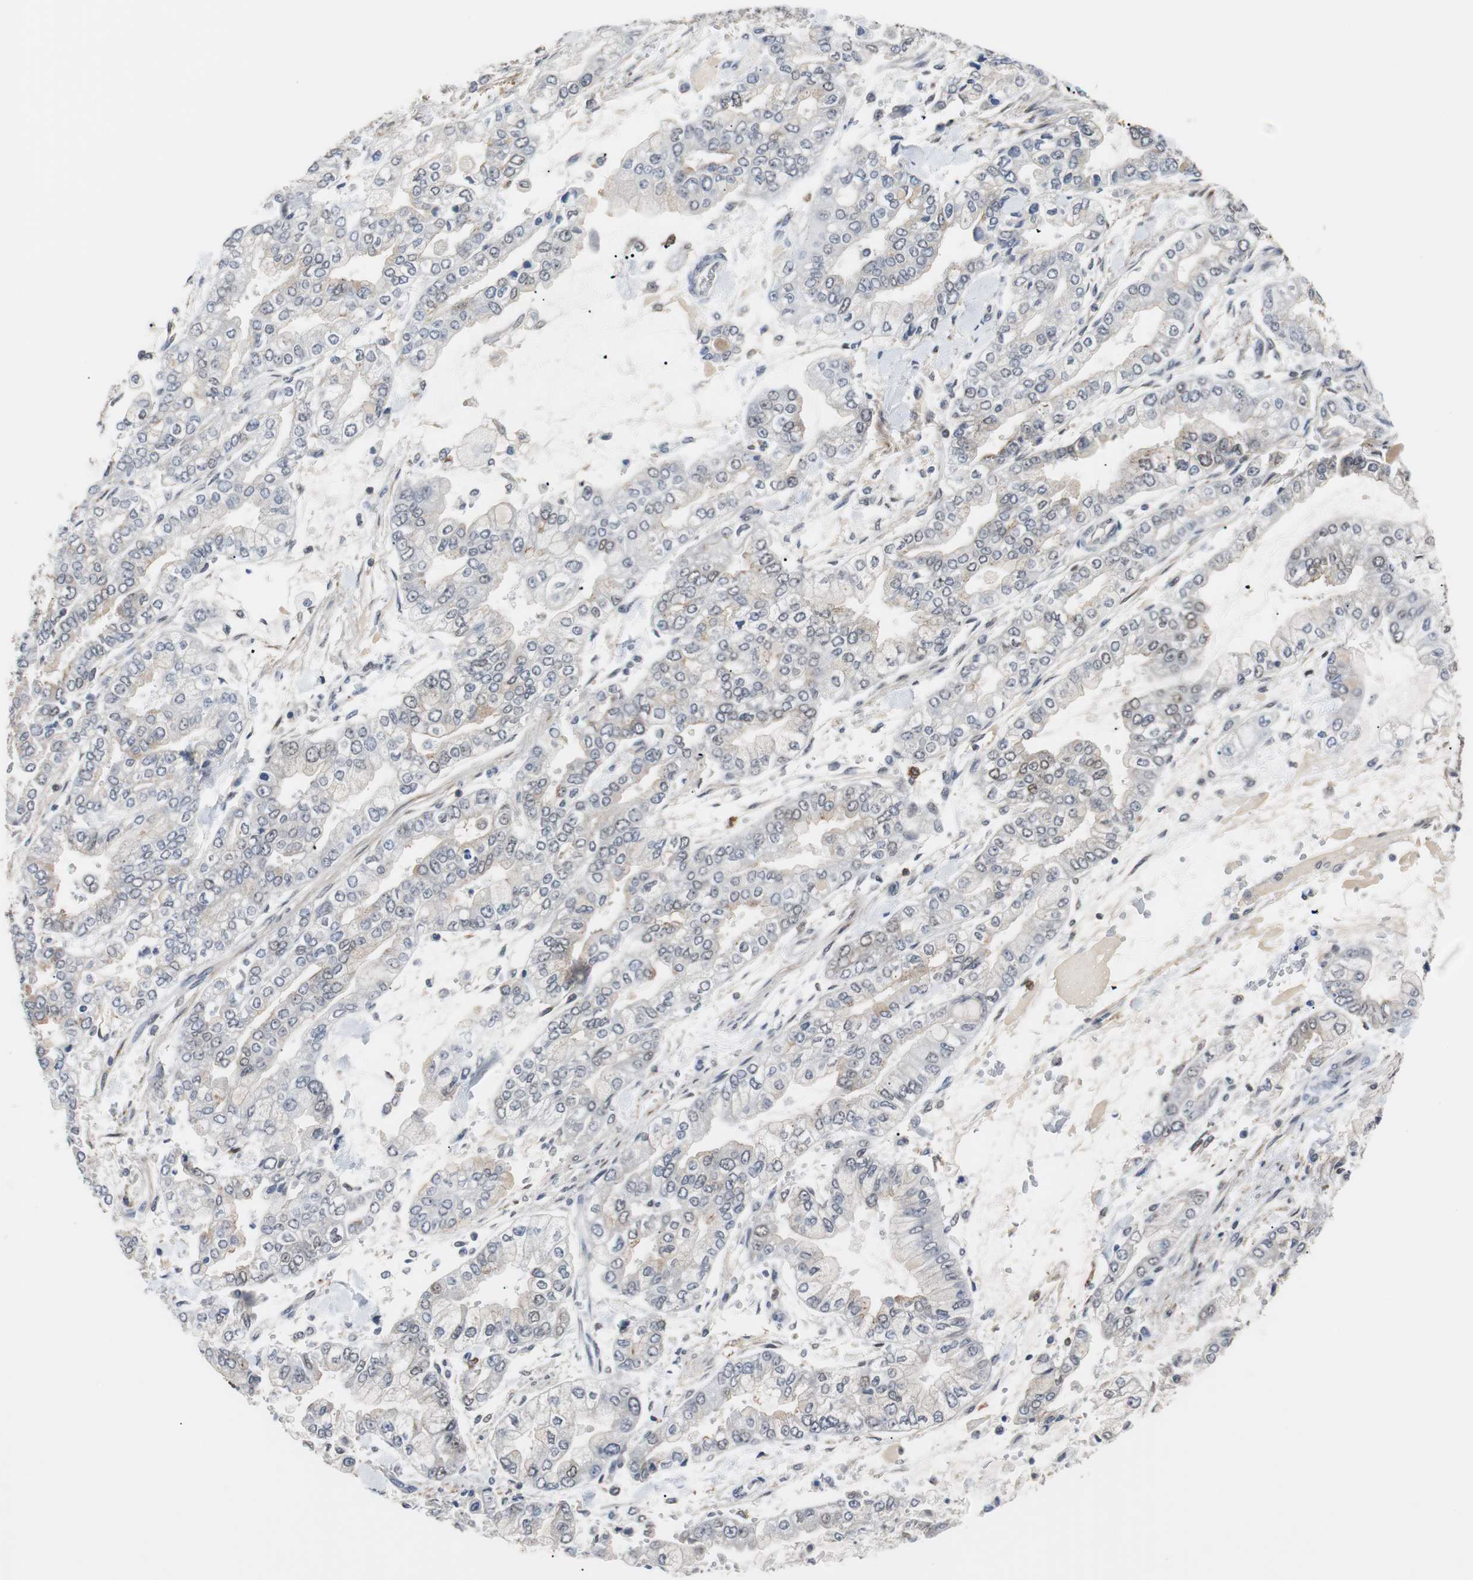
{"staining": {"intensity": "weak", "quantity": "<25%", "location": "cytoplasmic/membranous,nuclear"}, "tissue": "stomach cancer", "cell_type": "Tumor cells", "image_type": "cancer", "snomed": [{"axis": "morphology", "description": "Normal tissue, NOS"}, {"axis": "morphology", "description": "Adenocarcinoma, NOS"}, {"axis": "topography", "description": "Stomach, upper"}, {"axis": "topography", "description": "Stomach"}], "caption": "IHC image of neoplastic tissue: human stomach cancer (adenocarcinoma) stained with DAB (3,3'-diaminobenzidine) reveals no significant protein positivity in tumor cells.", "gene": "SIRT1", "patient": {"sex": "male", "age": 76}}